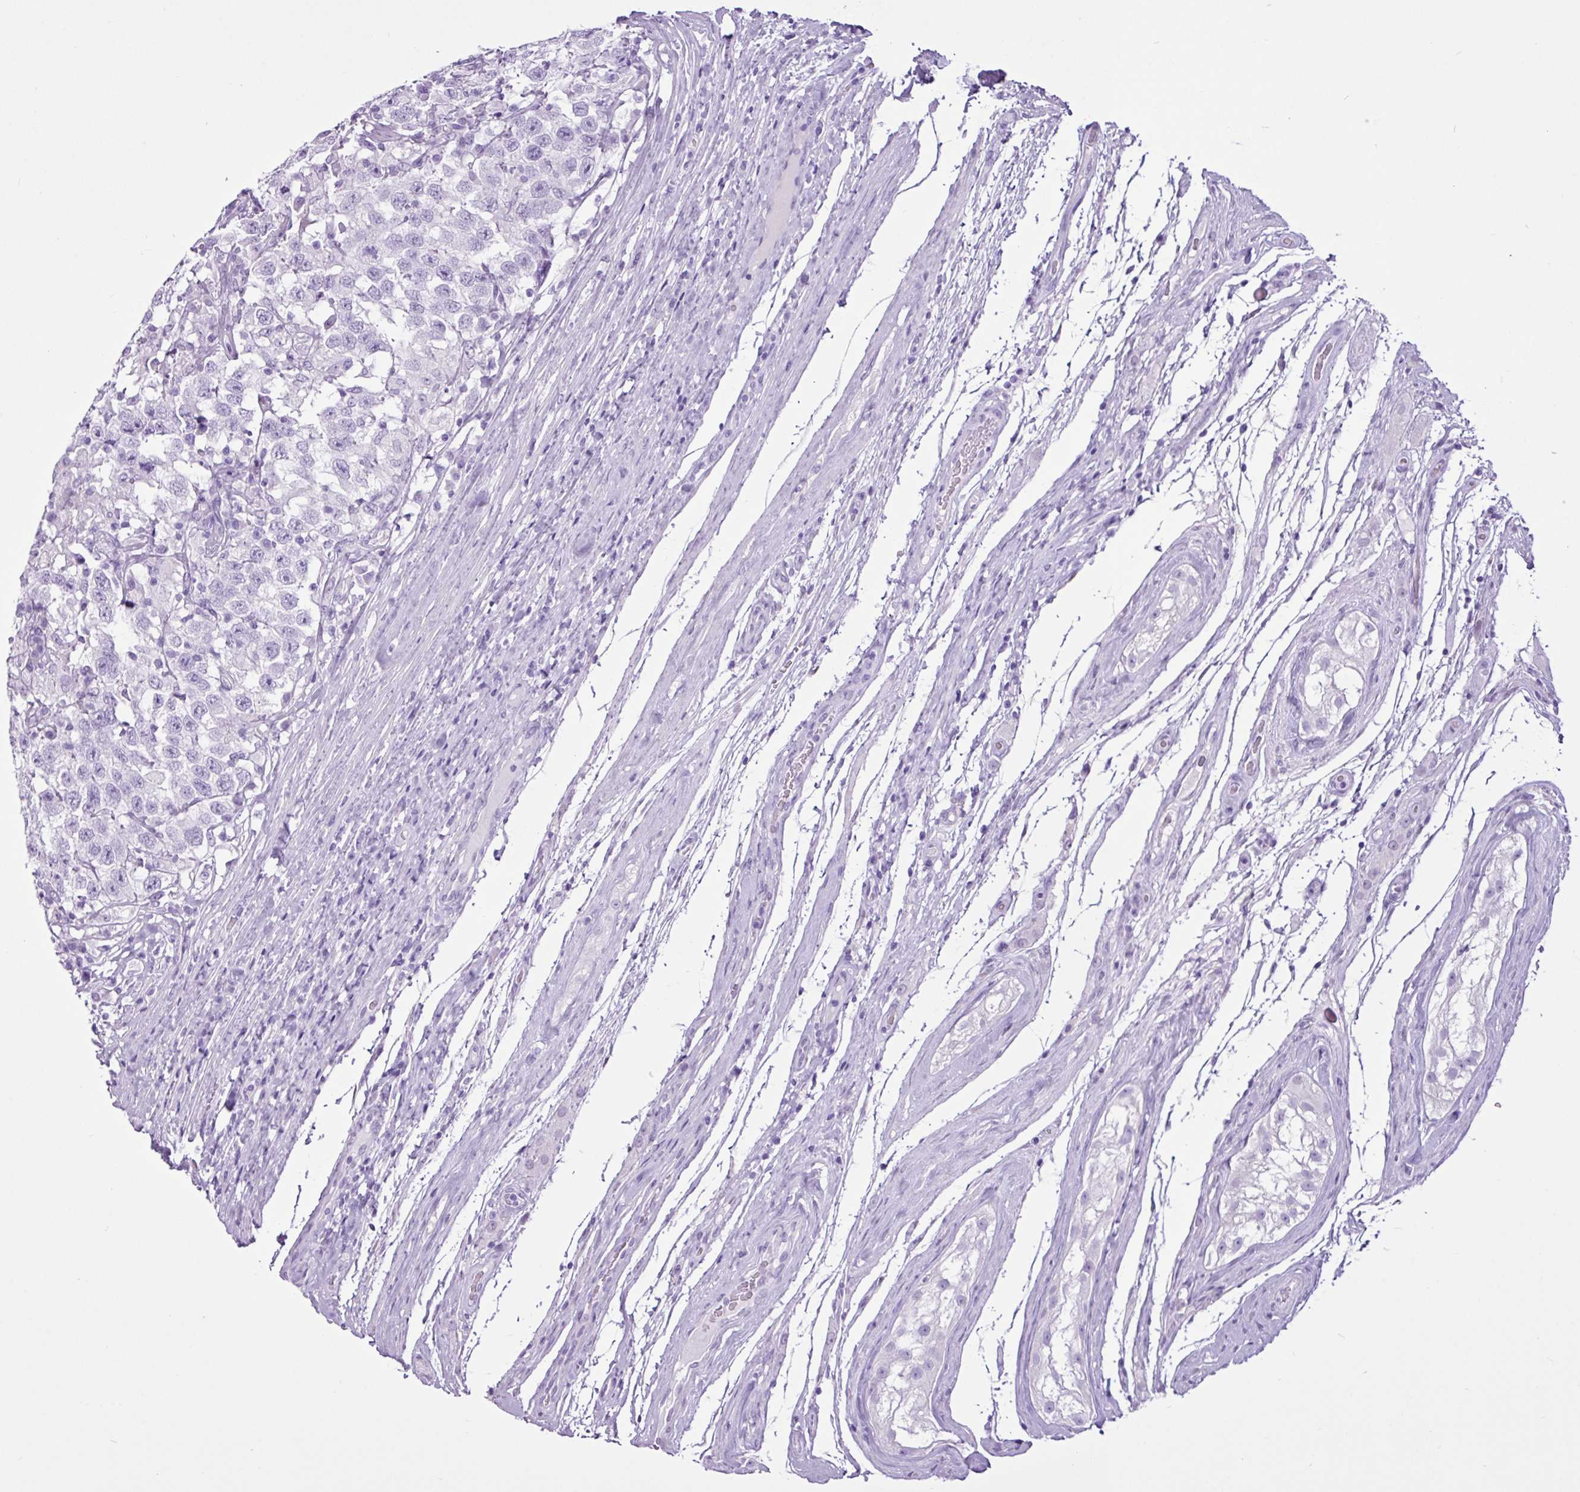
{"staining": {"intensity": "negative", "quantity": "none", "location": "none"}, "tissue": "testis cancer", "cell_type": "Tumor cells", "image_type": "cancer", "snomed": [{"axis": "morphology", "description": "Seminoma, NOS"}, {"axis": "topography", "description": "Testis"}], "caption": "An image of human testis seminoma is negative for staining in tumor cells. (Stains: DAB IHC with hematoxylin counter stain, Microscopy: brightfield microscopy at high magnification).", "gene": "PGR", "patient": {"sex": "male", "age": 41}}